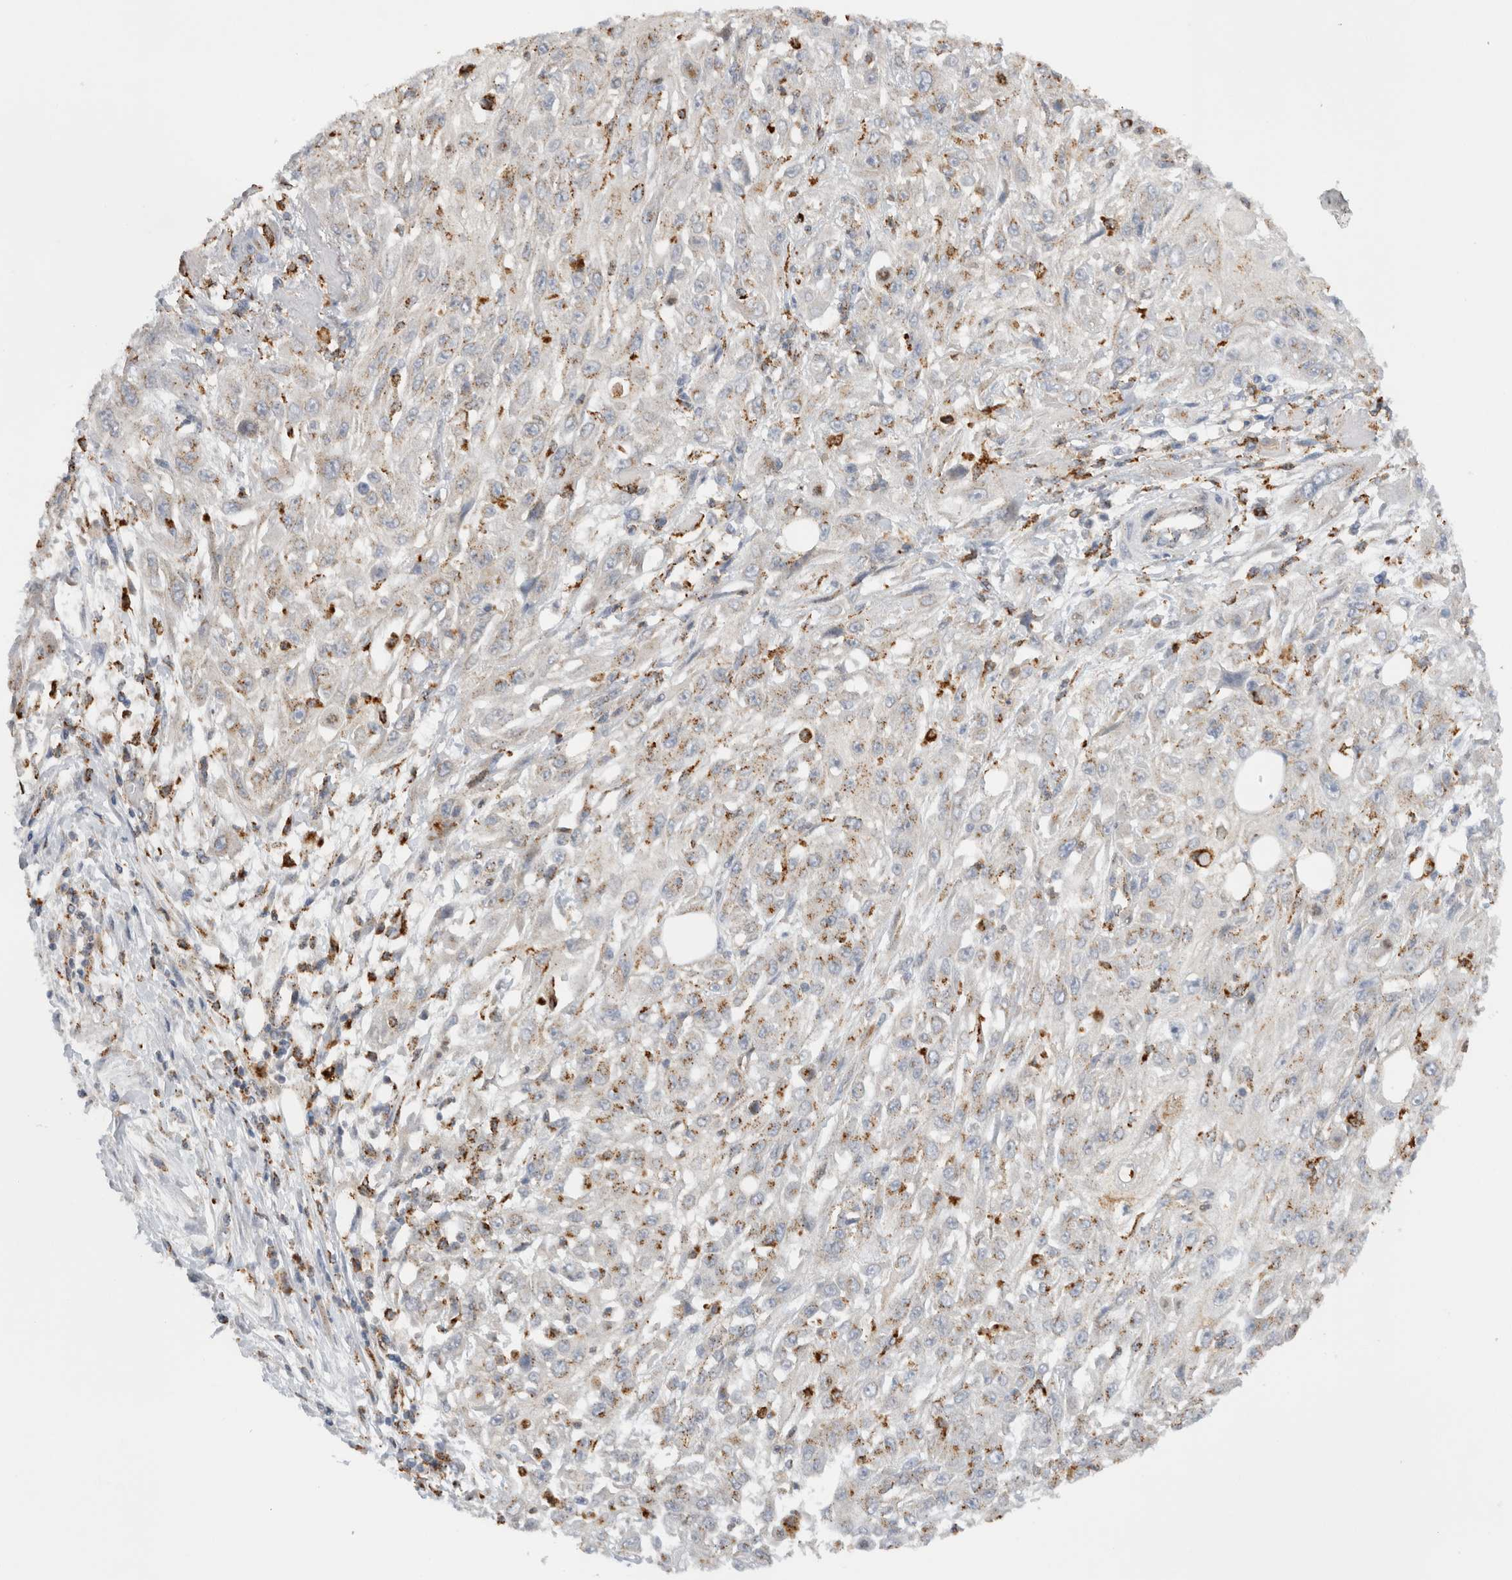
{"staining": {"intensity": "moderate", "quantity": "25%-75%", "location": "cytoplasmic/membranous"}, "tissue": "skin cancer", "cell_type": "Tumor cells", "image_type": "cancer", "snomed": [{"axis": "morphology", "description": "Squamous cell carcinoma, NOS"}, {"axis": "morphology", "description": "Squamous cell carcinoma, metastatic, NOS"}, {"axis": "topography", "description": "Skin"}, {"axis": "topography", "description": "Lymph node"}], "caption": "Squamous cell carcinoma (skin) tissue shows moderate cytoplasmic/membranous expression in about 25%-75% of tumor cells", "gene": "GNS", "patient": {"sex": "male", "age": 75}}